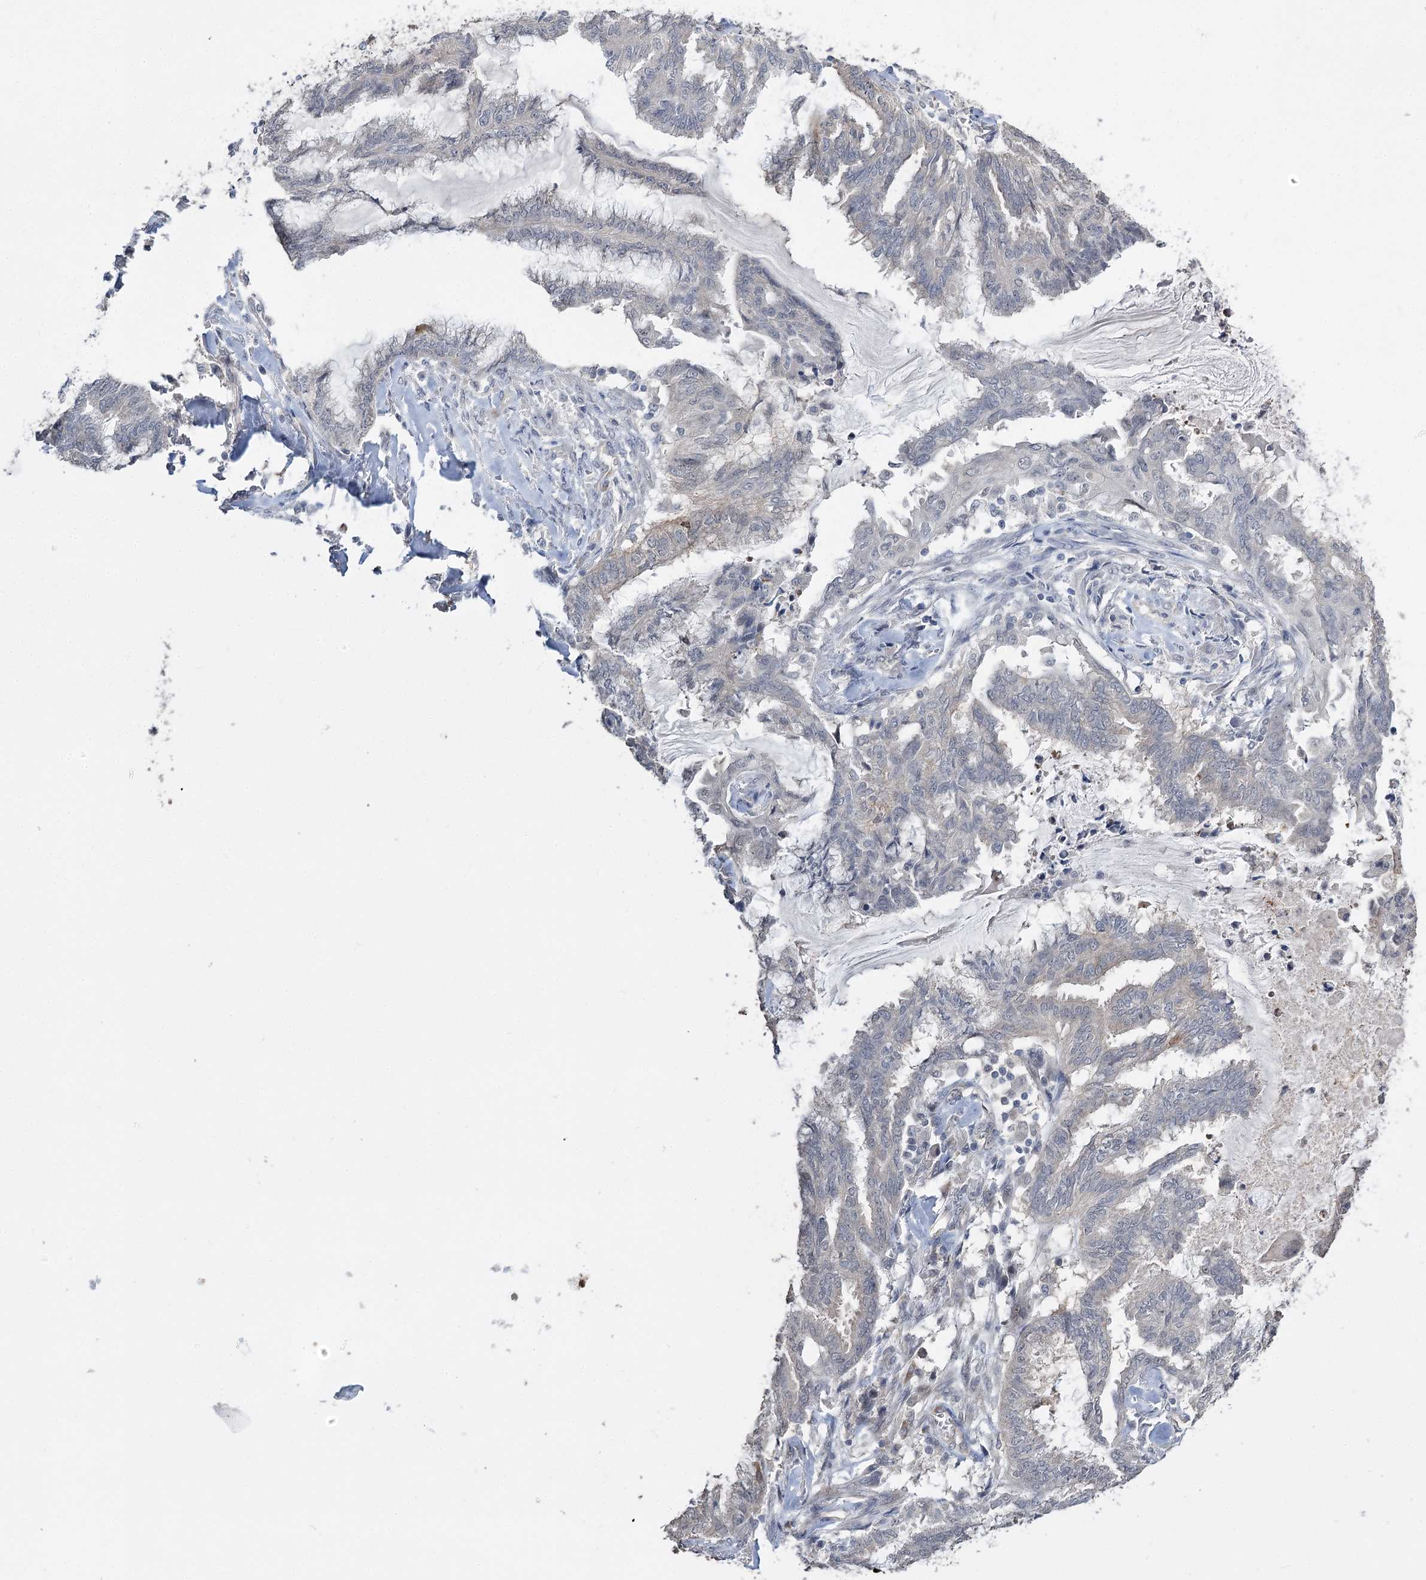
{"staining": {"intensity": "negative", "quantity": "none", "location": "none"}, "tissue": "endometrial cancer", "cell_type": "Tumor cells", "image_type": "cancer", "snomed": [{"axis": "morphology", "description": "Adenocarcinoma, NOS"}, {"axis": "topography", "description": "Endometrium"}], "caption": "Micrograph shows no protein expression in tumor cells of adenocarcinoma (endometrial) tissue.", "gene": "PHYHIPL", "patient": {"sex": "female", "age": 86}}